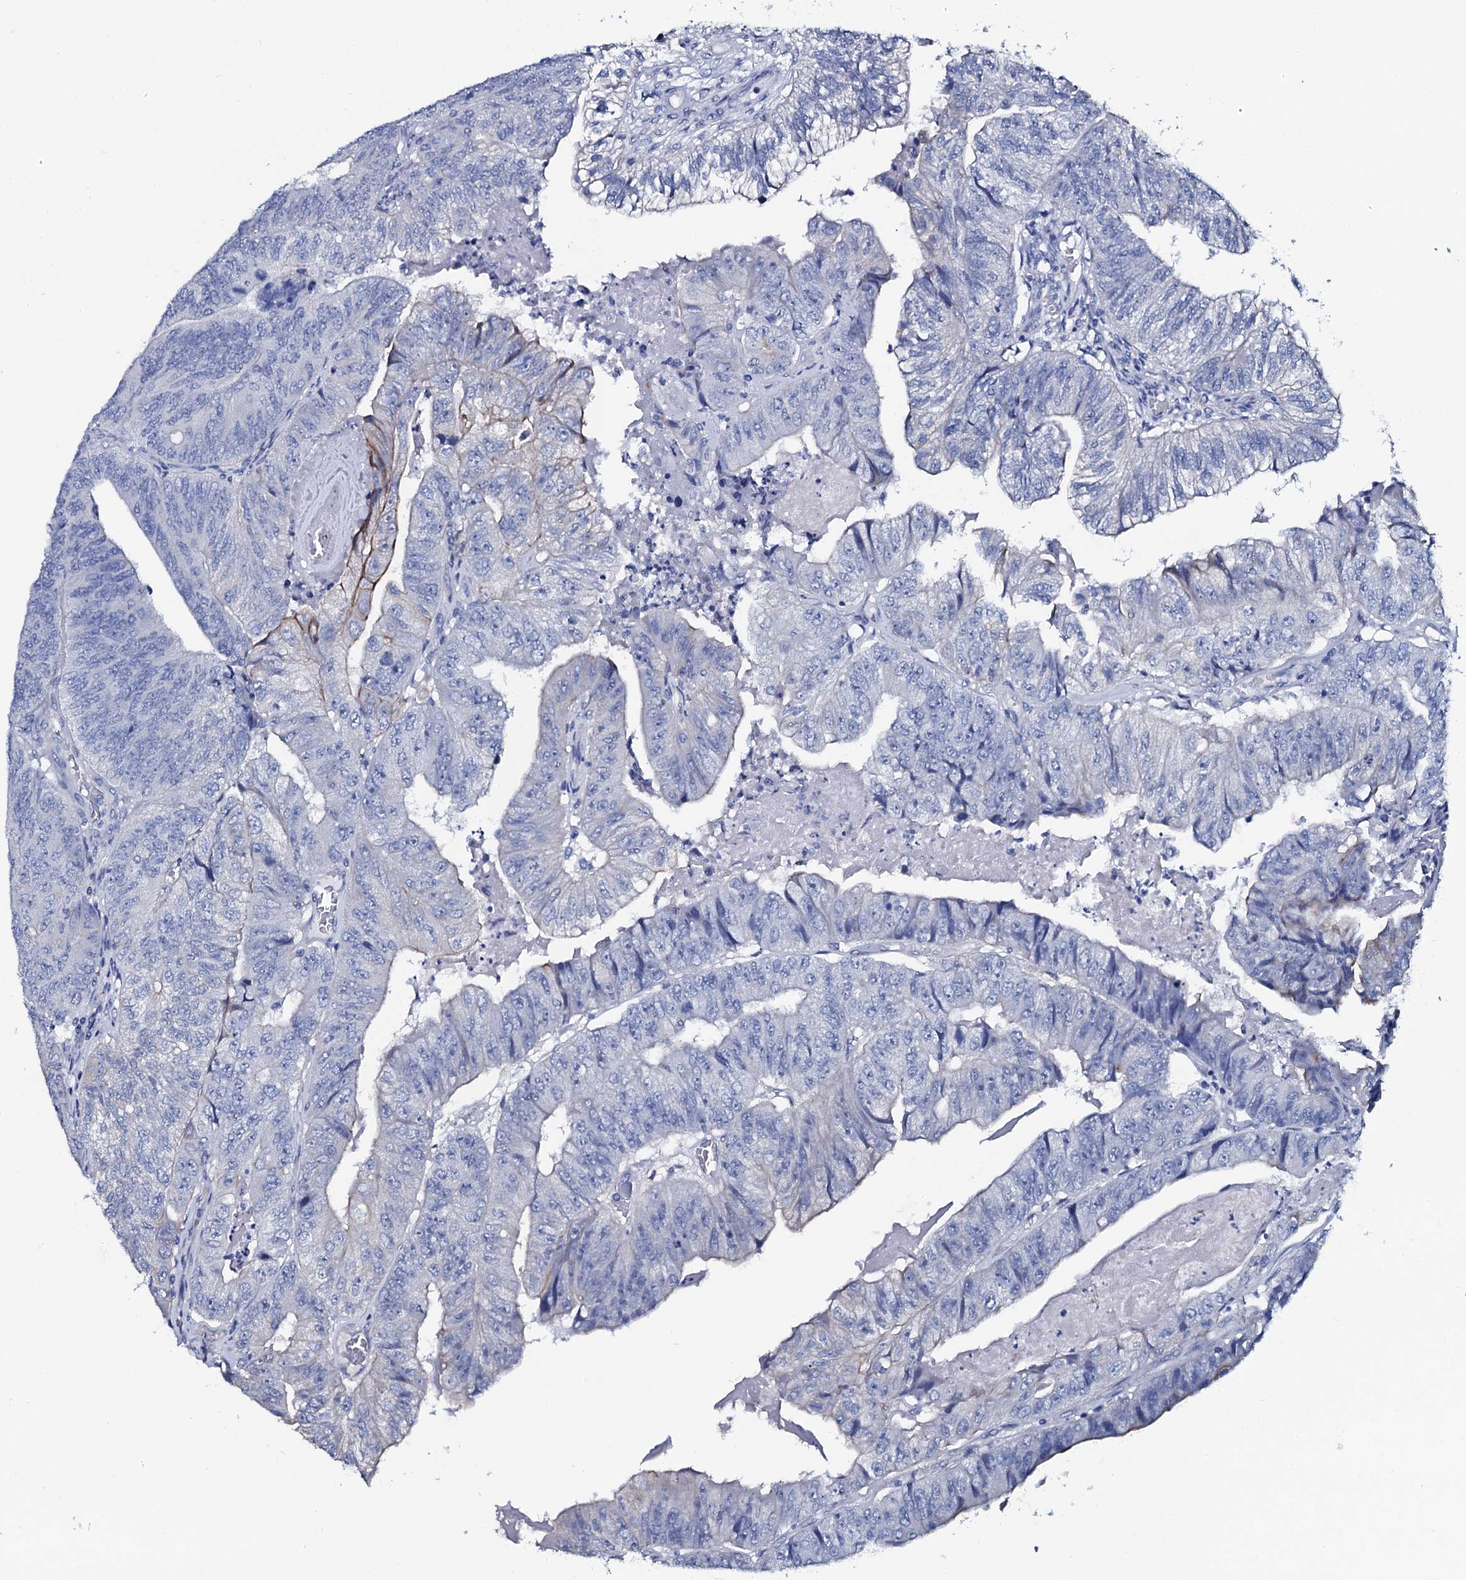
{"staining": {"intensity": "negative", "quantity": "none", "location": "none"}, "tissue": "colorectal cancer", "cell_type": "Tumor cells", "image_type": "cancer", "snomed": [{"axis": "morphology", "description": "Adenocarcinoma, NOS"}, {"axis": "topography", "description": "Colon"}], "caption": "An image of colorectal adenocarcinoma stained for a protein exhibits no brown staining in tumor cells. (Stains: DAB (3,3'-diaminobenzidine) immunohistochemistry with hematoxylin counter stain, Microscopy: brightfield microscopy at high magnification).", "gene": "GYS2", "patient": {"sex": "female", "age": 67}}